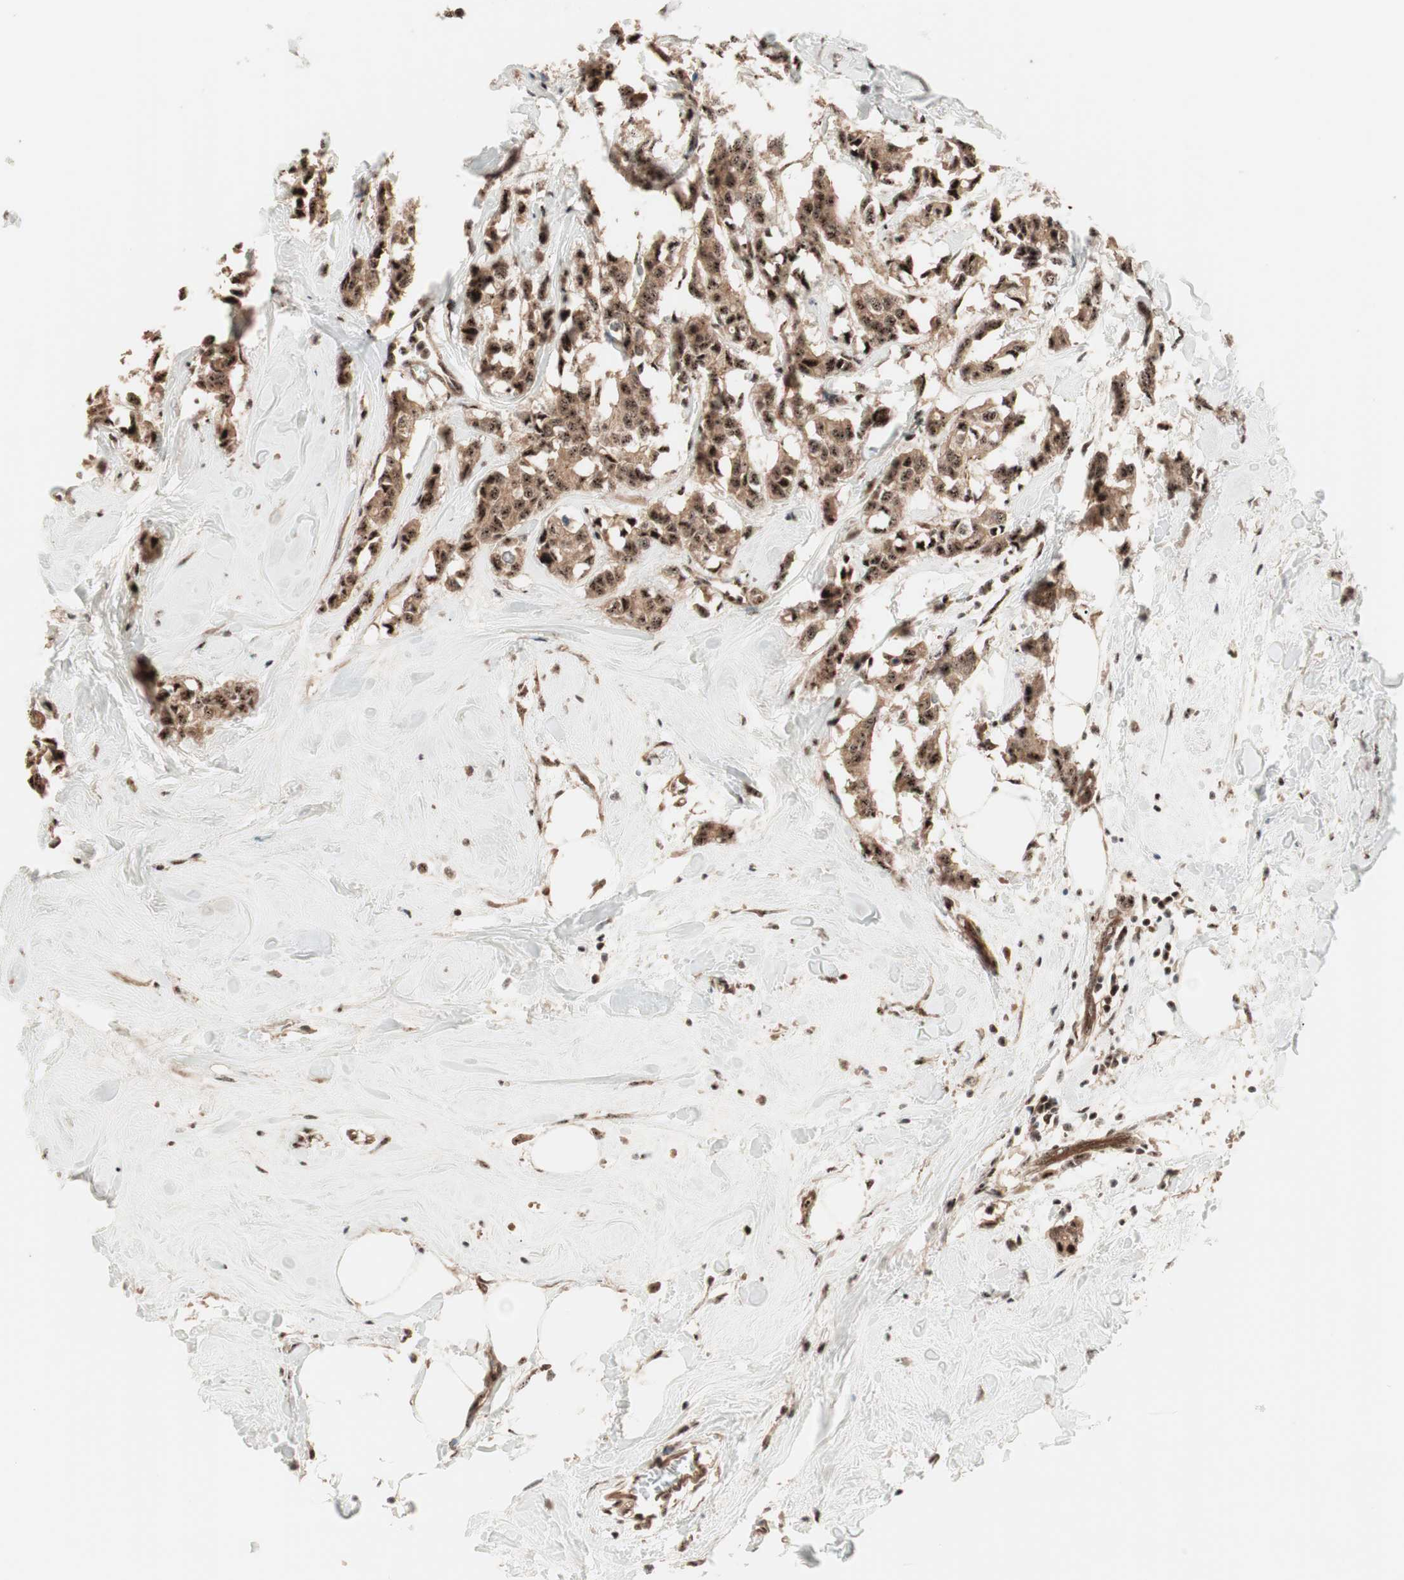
{"staining": {"intensity": "strong", "quantity": ">75%", "location": "cytoplasmic/membranous,nuclear"}, "tissue": "breast cancer", "cell_type": "Tumor cells", "image_type": "cancer", "snomed": [{"axis": "morphology", "description": "Duct carcinoma"}, {"axis": "topography", "description": "Breast"}], "caption": "Tumor cells demonstrate strong cytoplasmic/membranous and nuclear expression in about >75% of cells in breast cancer.", "gene": "NR5A2", "patient": {"sex": "female", "age": 84}}